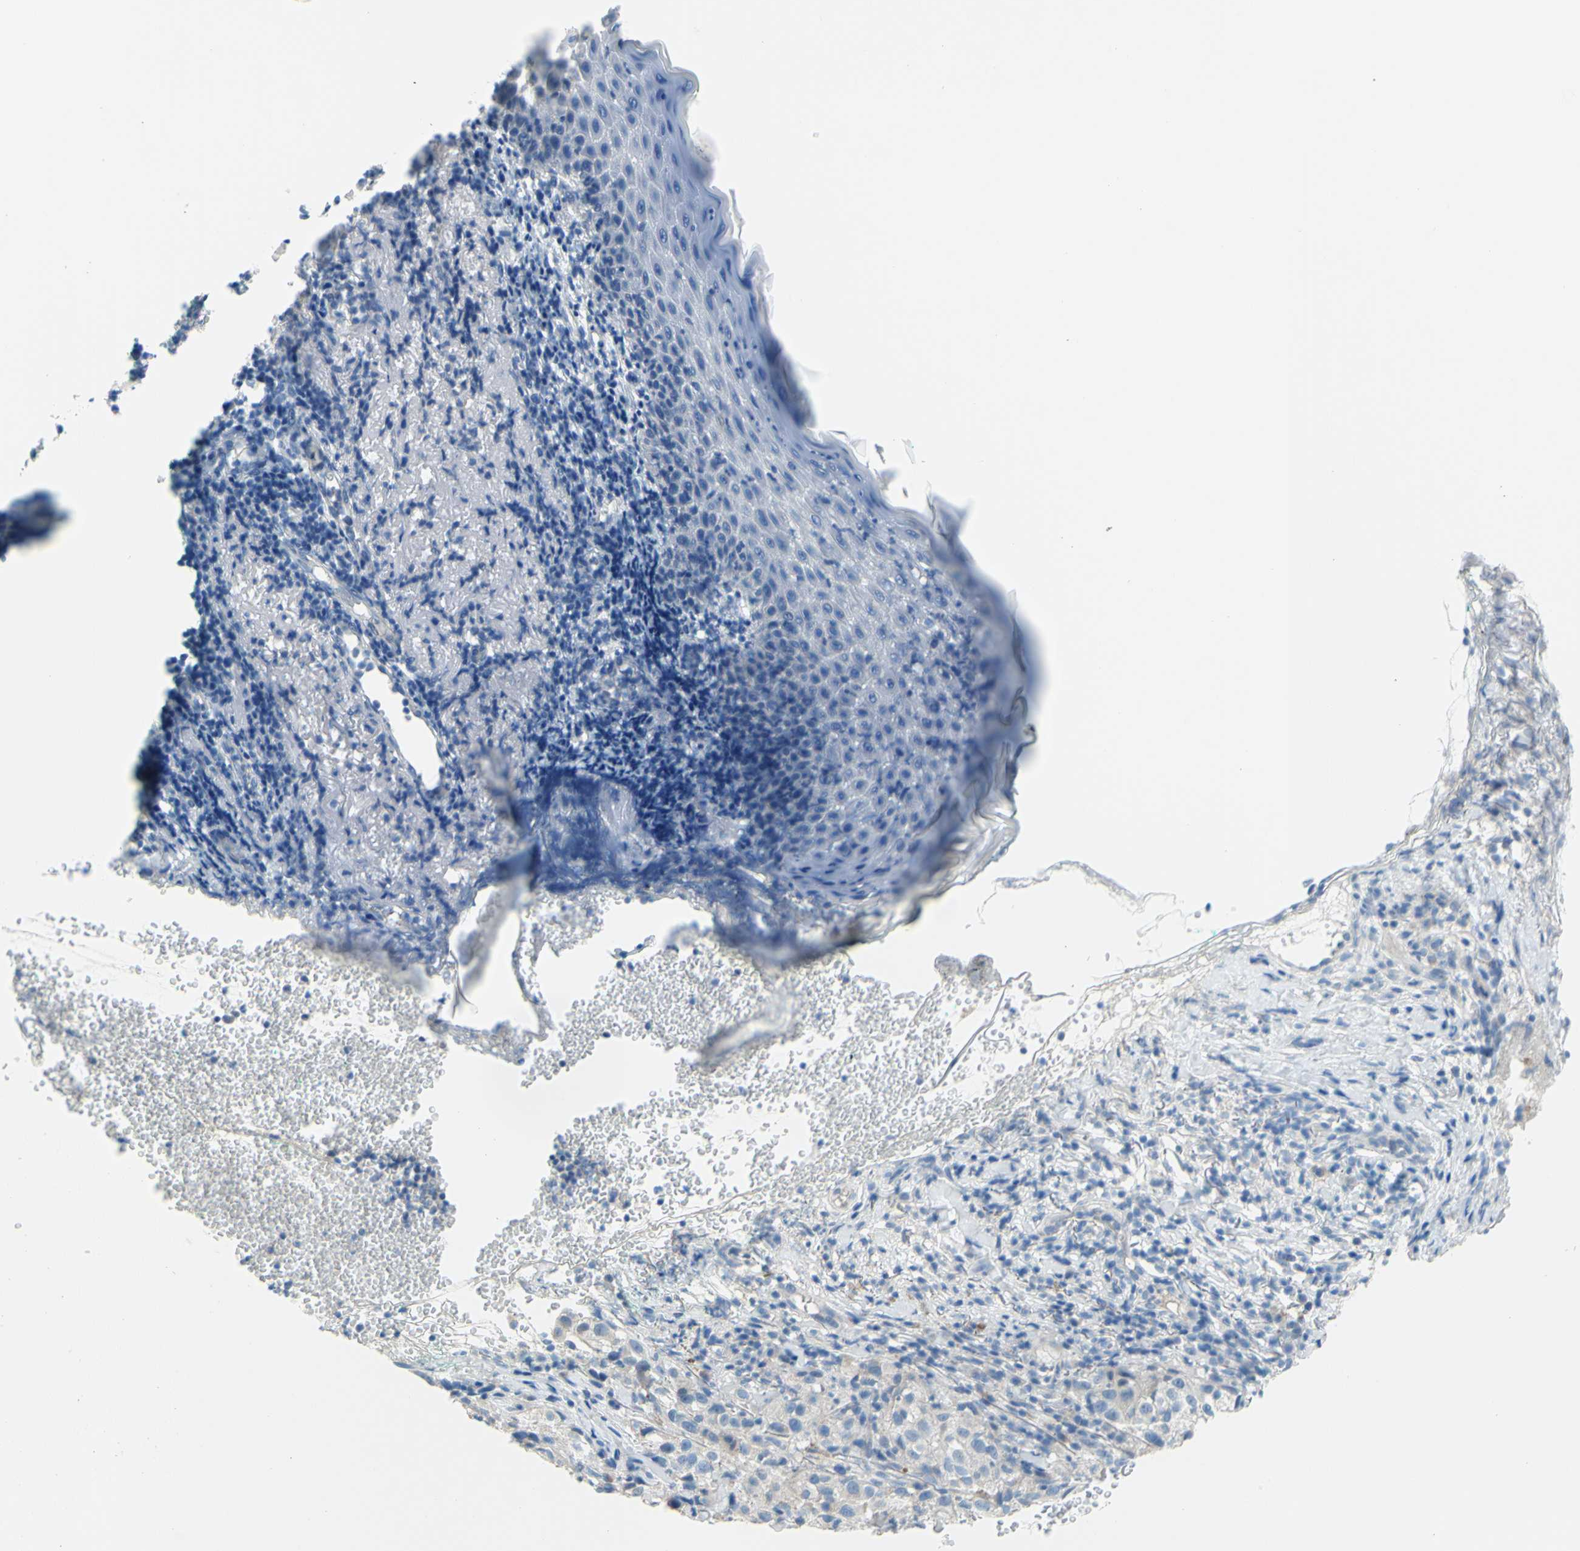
{"staining": {"intensity": "negative", "quantity": "none", "location": "none"}, "tissue": "melanoma", "cell_type": "Tumor cells", "image_type": "cancer", "snomed": [{"axis": "morphology", "description": "Necrosis, NOS"}, {"axis": "morphology", "description": "Malignant melanoma, NOS"}, {"axis": "topography", "description": "Skin"}], "caption": "Immunohistochemistry histopathology image of neoplastic tissue: human malignant melanoma stained with DAB displays no significant protein positivity in tumor cells. (DAB immunohistochemistry visualized using brightfield microscopy, high magnification).", "gene": "SLC1A2", "patient": {"sex": "female", "age": 87}}